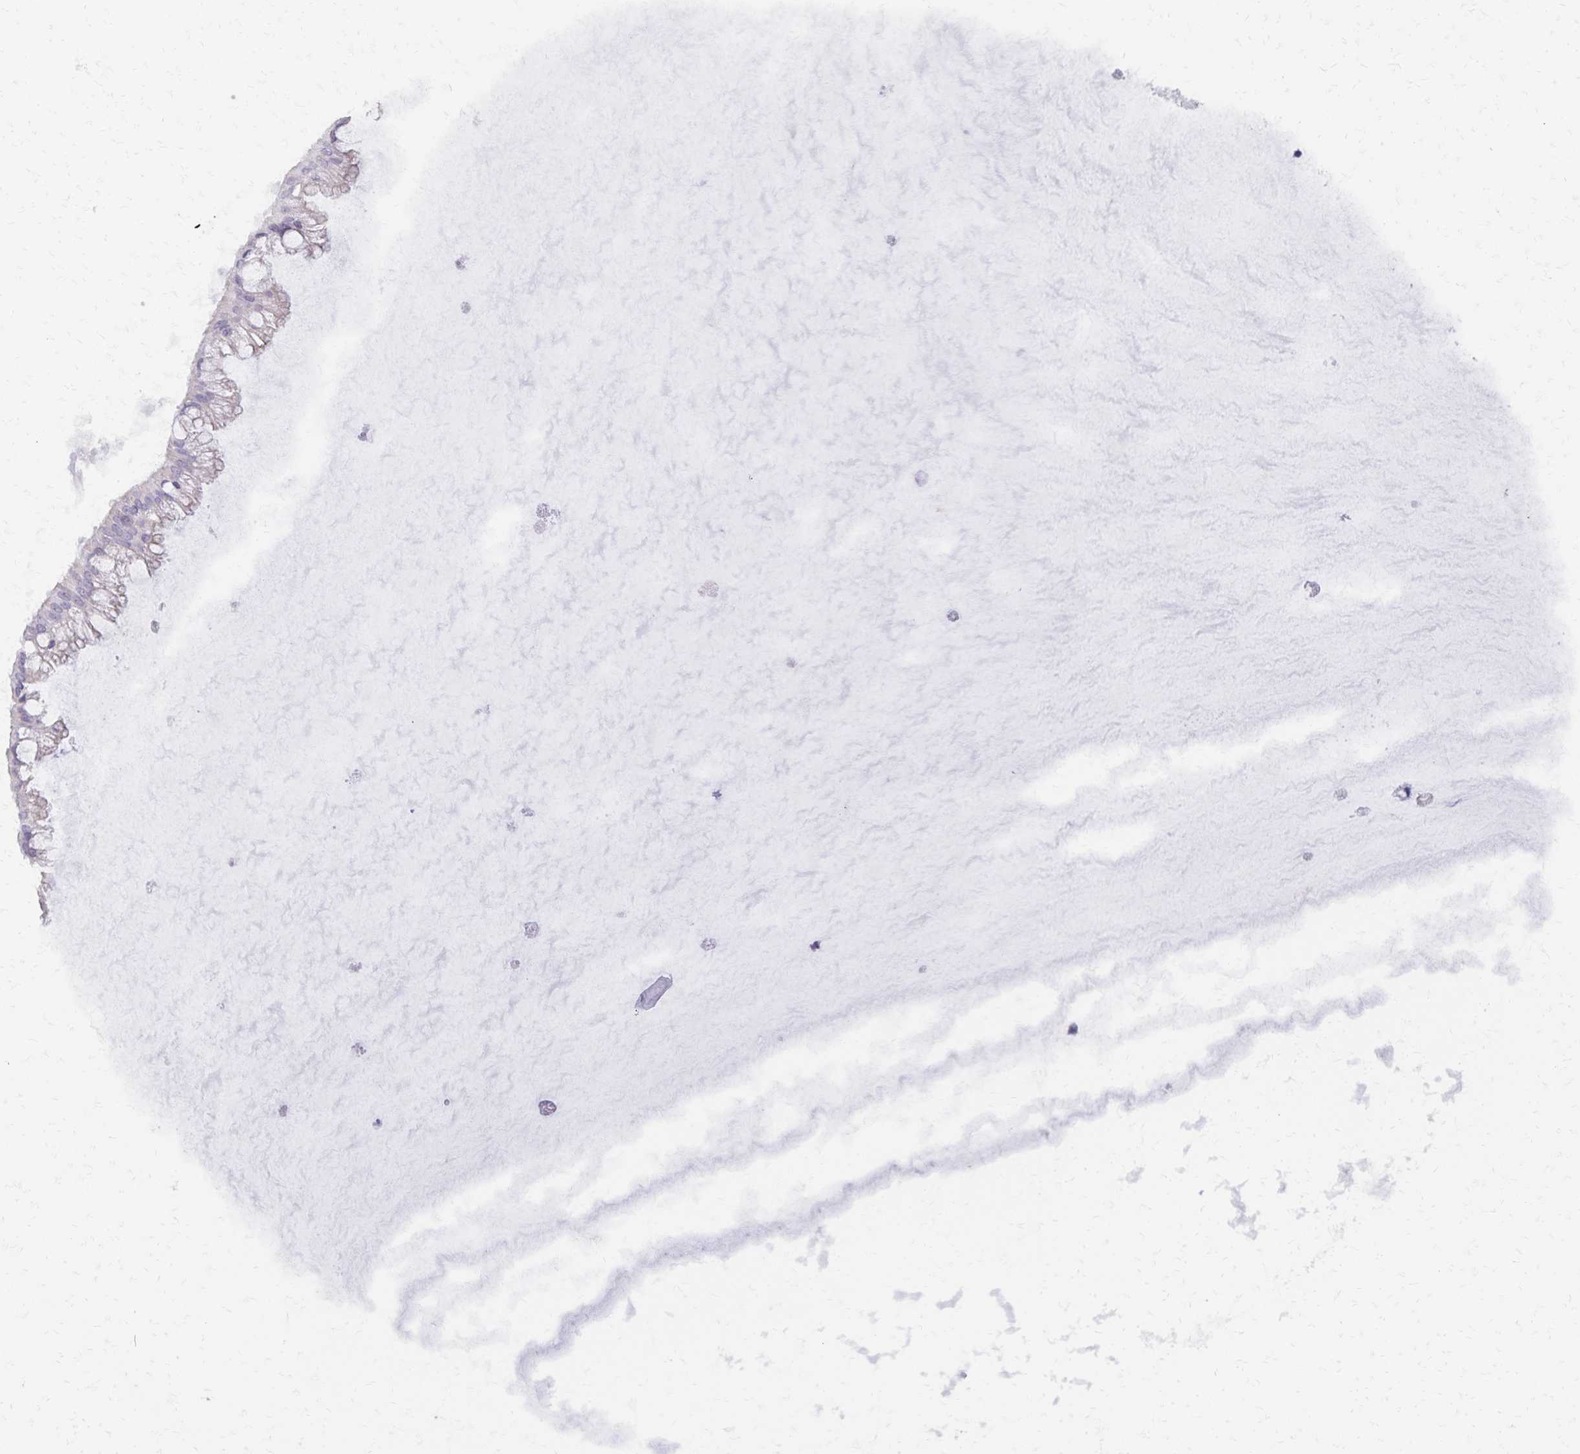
{"staining": {"intensity": "negative", "quantity": "none", "location": "none"}, "tissue": "ovarian cancer", "cell_type": "Tumor cells", "image_type": "cancer", "snomed": [{"axis": "morphology", "description": "Cystadenocarcinoma, mucinous, NOS"}, {"axis": "topography", "description": "Ovary"}], "caption": "IHC photomicrograph of neoplastic tissue: human mucinous cystadenocarcinoma (ovarian) stained with DAB (3,3'-diaminobenzidine) exhibits no significant protein positivity in tumor cells. (DAB (3,3'-diaminobenzidine) IHC visualized using brightfield microscopy, high magnification).", "gene": "KISS1", "patient": {"sex": "female", "age": 73}}